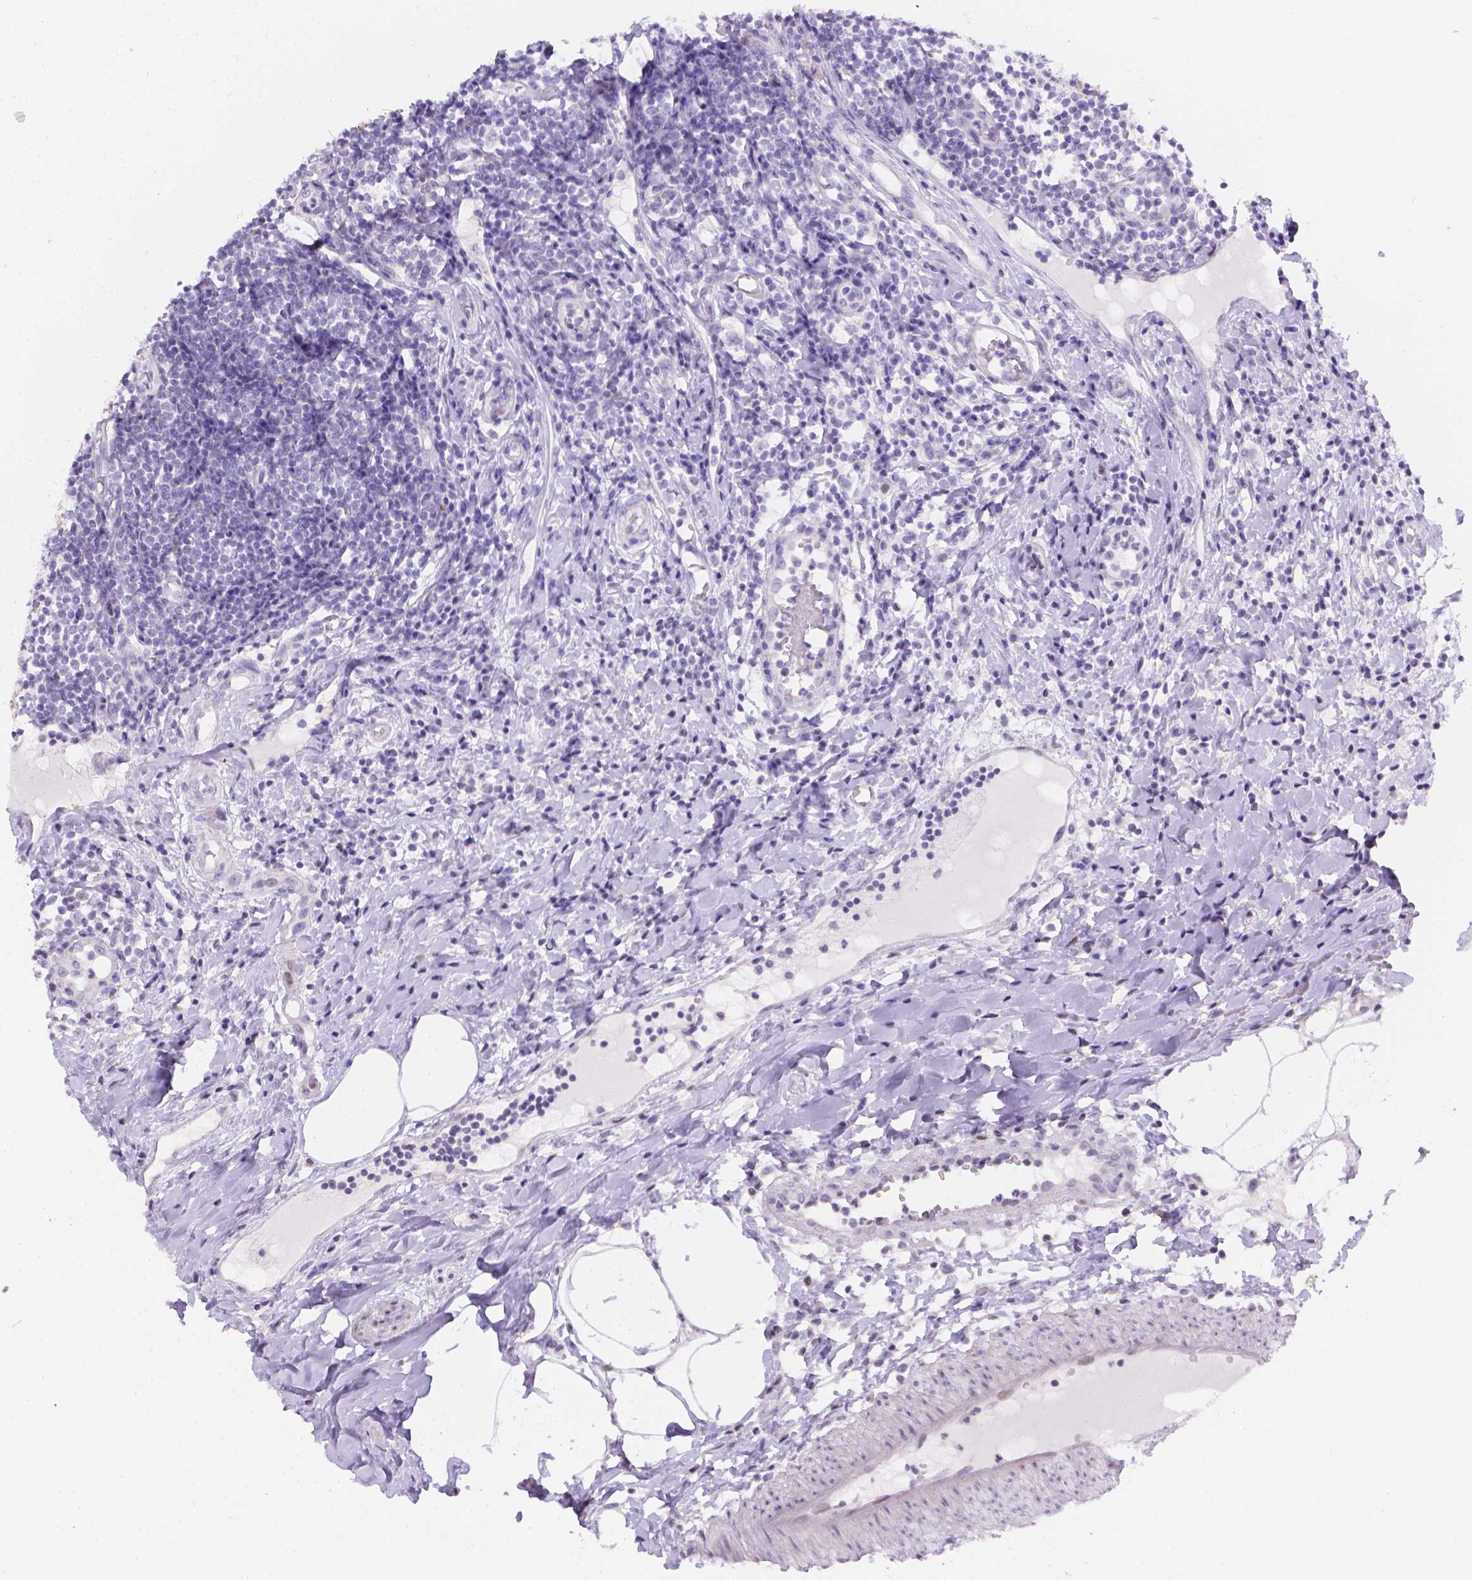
{"staining": {"intensity": "moderate", "quantity": "25%-75%", "location": "cytoplasmic/membranous"}, "tissue": "appendix", "cell_type": "Glandular cells", "image_type": "normal", "snomed": [{"axis": "morphology", "description": "Normal tissue, NOS"}, {"axis": "morphology", "description": "Inflammation, NOS"}, {"axis": "topography", "description": "Appendix"}], "caption": "A photomicrograph showing moderate cytoplasmic/membranous positivity in approximately 25%-75% of glandular cells in normal appendix, as visualized by brown immunohistochemical staining.", "gene": "DMWD", "patient": {"sex": "male", "age": 16}}